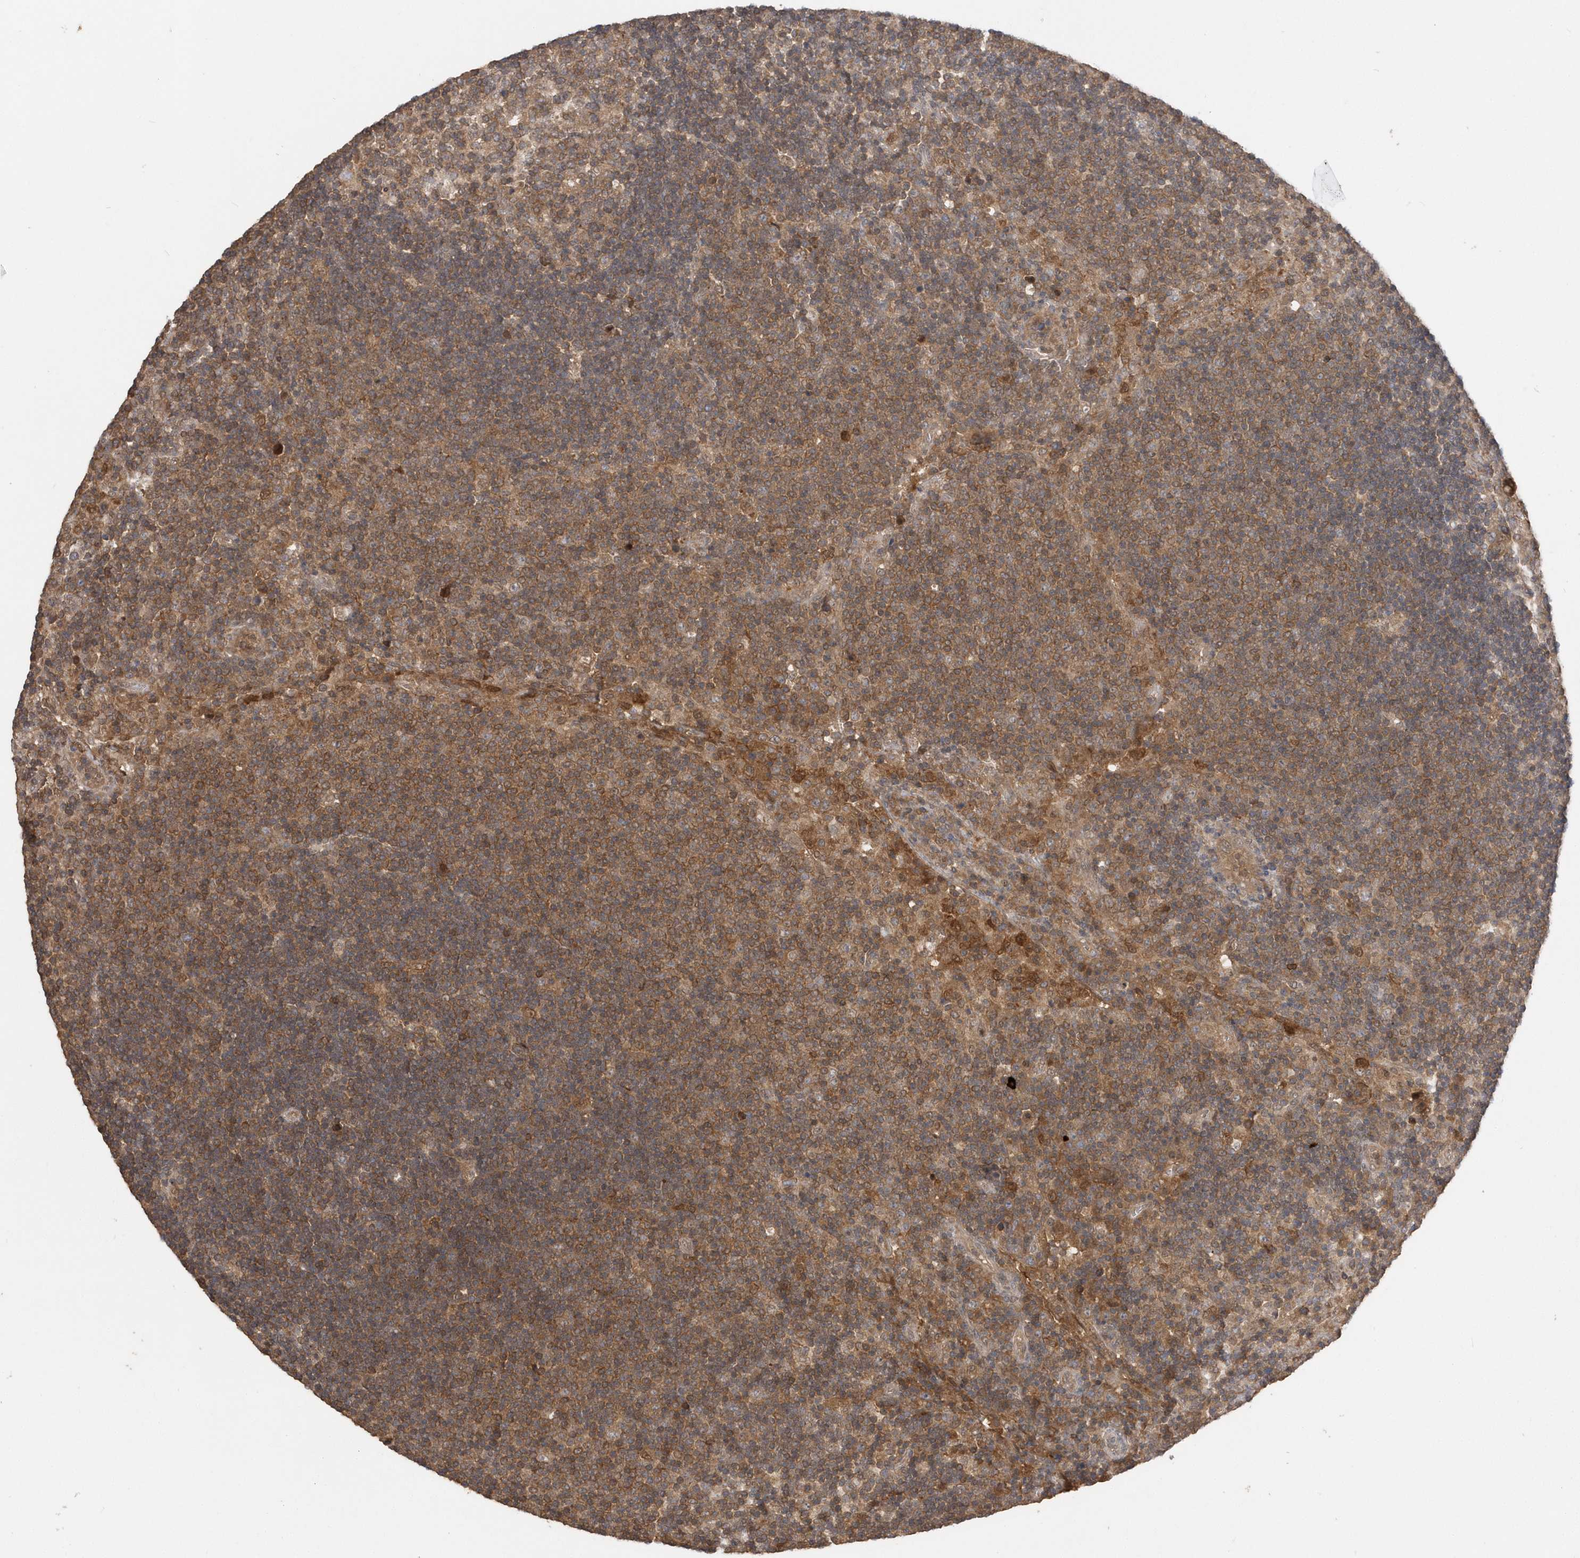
{"staining": {"intensity": "moderate", "quantity": ">75%", "location": "cytoplasmic/membranous"}, "tissue": "lymph node", "cell_type": "Germinal center cells", "image_type": "normal", "snomed": [{"axis": "morphology", "description": "Normal tissue, NOS"}, {"axis": "topography", "description": "Lymph node"}], "caption": "Protein staining of normal lymph node shows moderate cytoplasmic/membranous staining in approximately >75% of germinal center cells.", "gene": "RPEL1", "patient": {"sex": "female", "age": 53}}